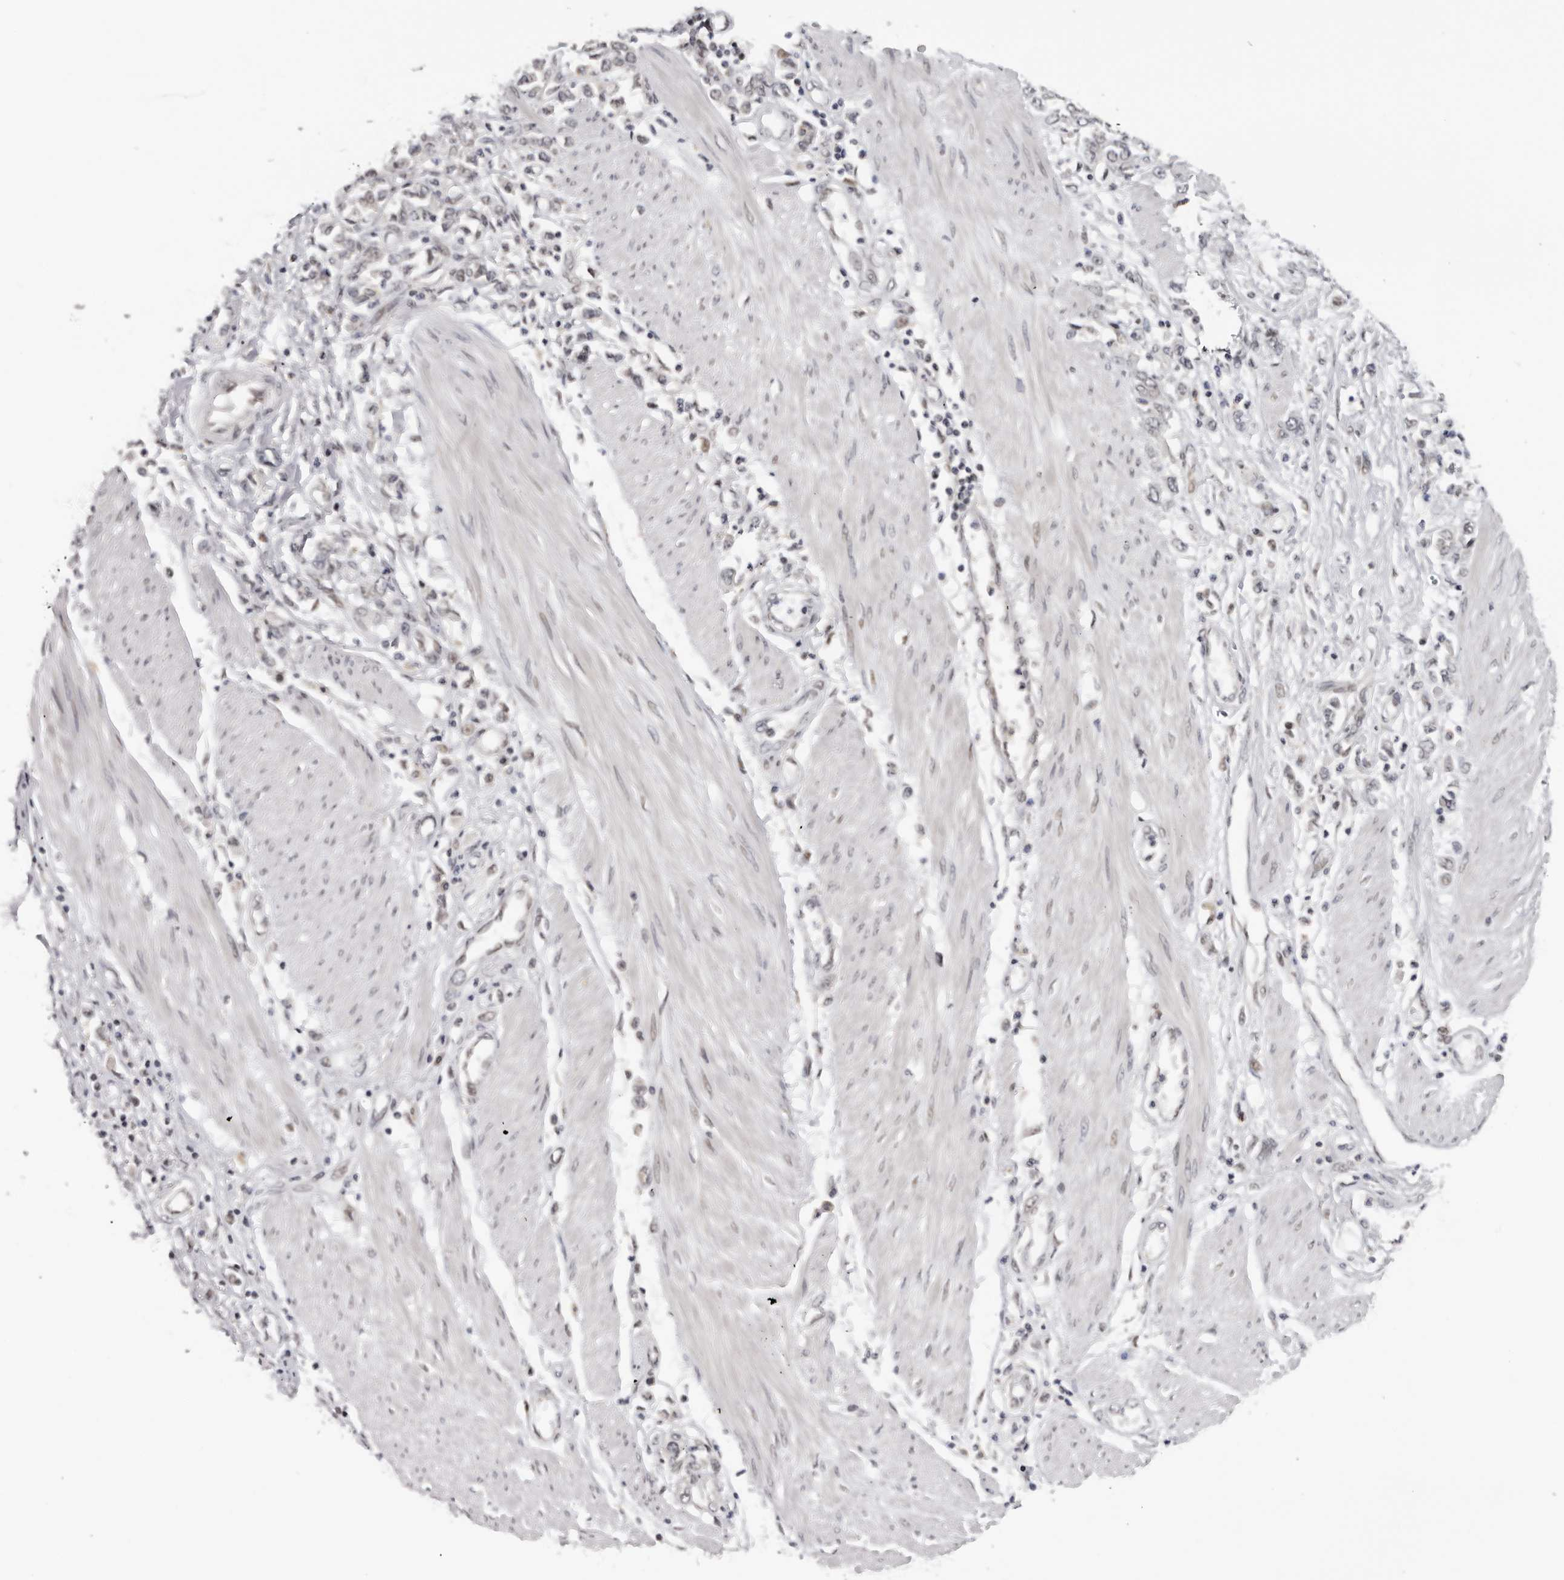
{"staining": {"intensity": "negative", "quantity": "none", "location": "none"}, "tissue": "stomach cancer", "cell_type": "Tumor cells", "image_type": "cancer", "snomed": [{"axis": "morphology", "description": "Adenocarcinoma, NOS"}, {"axis": "topography", "description": "Stomach"}], "caption": "DAB (3,3'-diaminobenzidine) immunohistochemical staining of stomach cancer (adenocarcinoma) reveals no significant expression in tumor cells.", "gene": "KIF2B", "patient": {"sex": "female", "age": 76}}